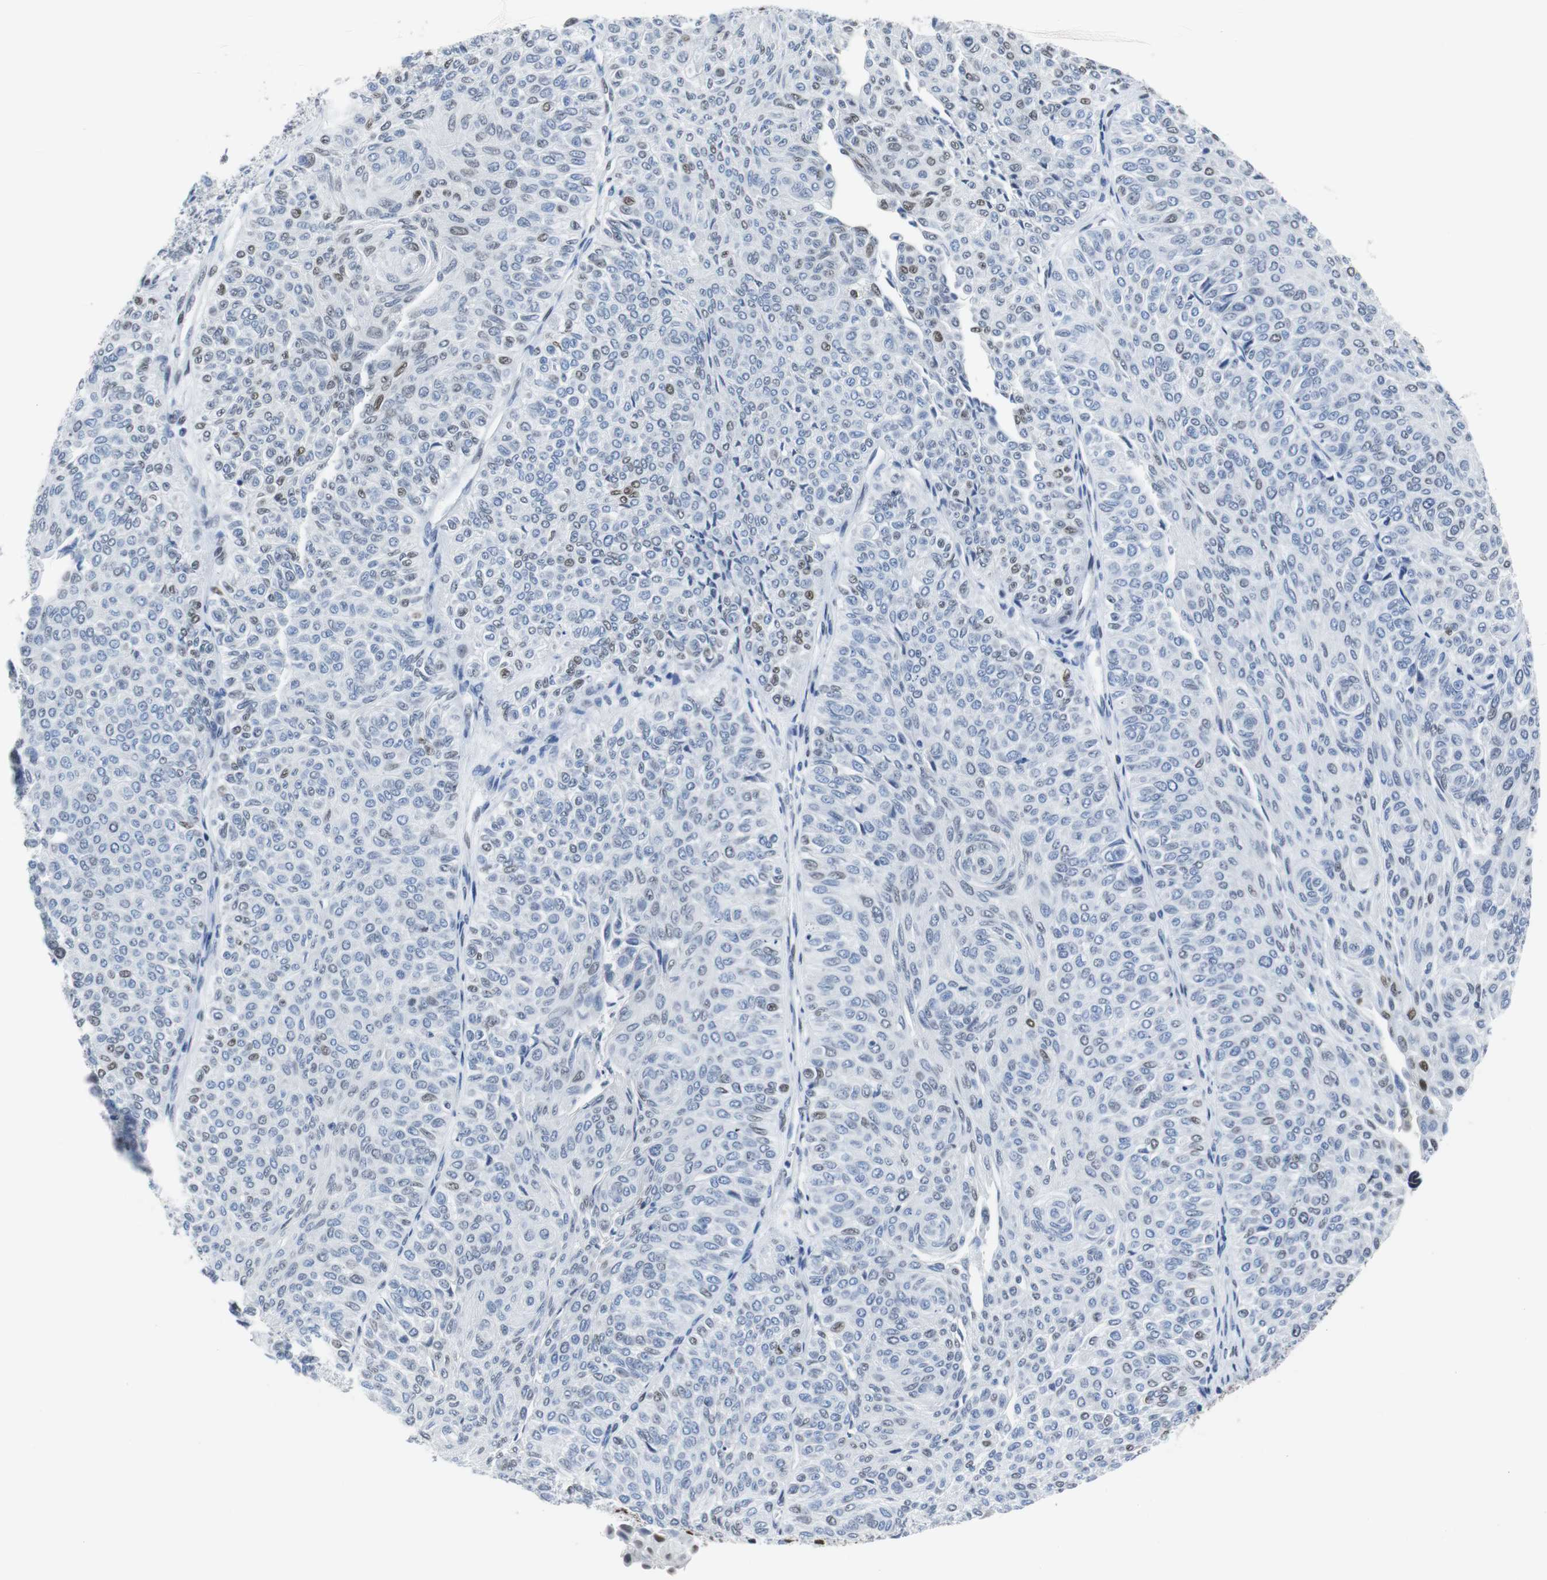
{"staining": {"intensity": "weak", "quantity": "<25%", "location": "nuclear"}, "tissue": "urothelial cancer", "cell_type": "Tumor cells", "image_type": "cancer", "snomed": [{"axis": "morphology", "description": "Urothelial carcinoma, Low grade"}, {"axis": "topography", "description": "Urinary bladder"}], "caption": "DAB immunohistochemical staining of human low-grade urothelial carcinoma displays no significant staining in tumor cells.", "gene": "JUN", "patient": {"sex": "male", "age": 78}}